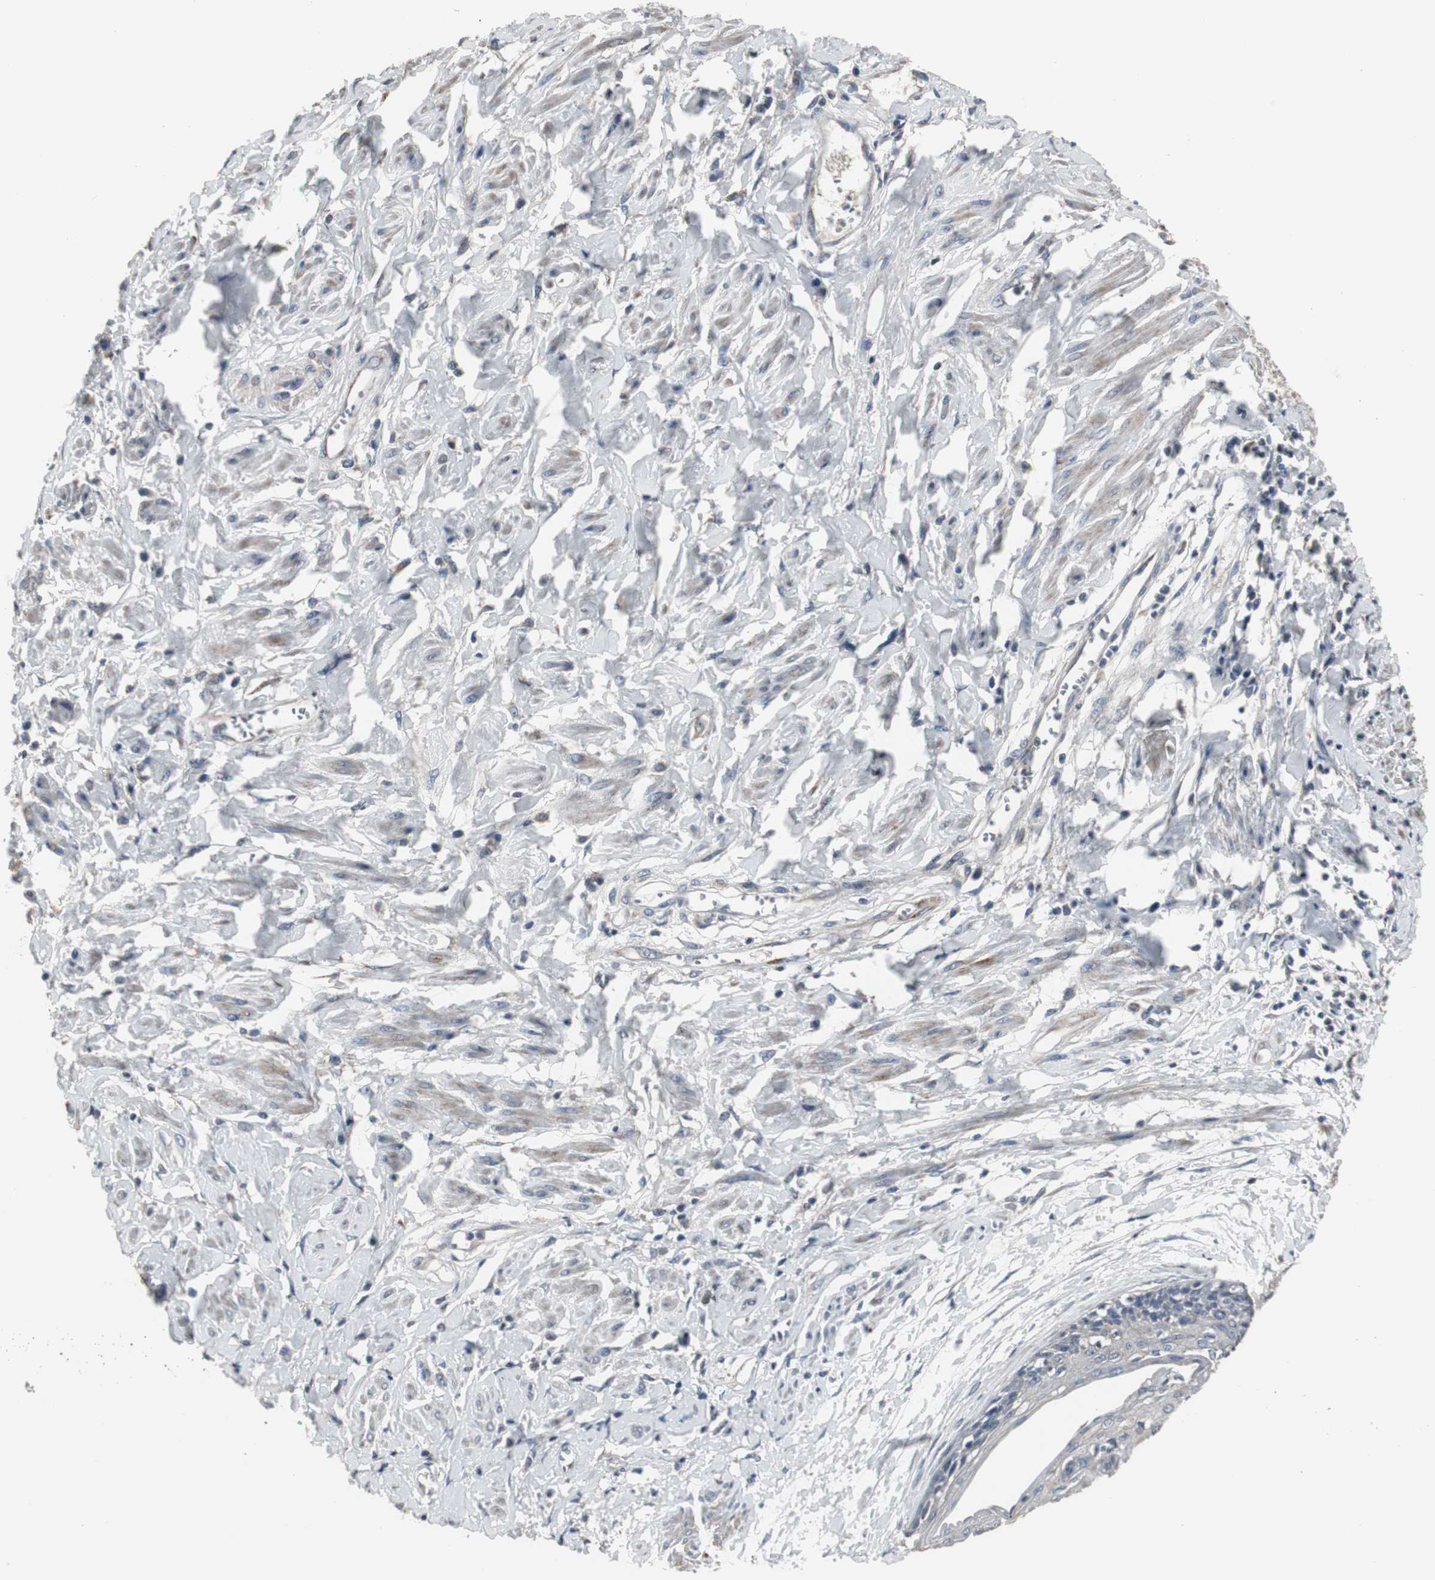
{"staining": {"intensity": "negative", "quantity": "none", "location": "none"}, "tissue": "cervical cancer", "cell_type": "Tumor cells", "image_type": "cancer", "snomed": [{"axis": "morphology", "description": "Squamous cell carcinoma, NOS"}, {"axis": "topography", "description": "Cervix"}], "caption": "This photomicrograph is of cervical cancer (squamous cell carcinoma) stained with immunohistochemistry to label a protein in brown with the nuclei are counter-stained blue. There is no positivity in tumor cells.", "gene": "ACAA1", "patient": {"sex": "female", "age": 57}}